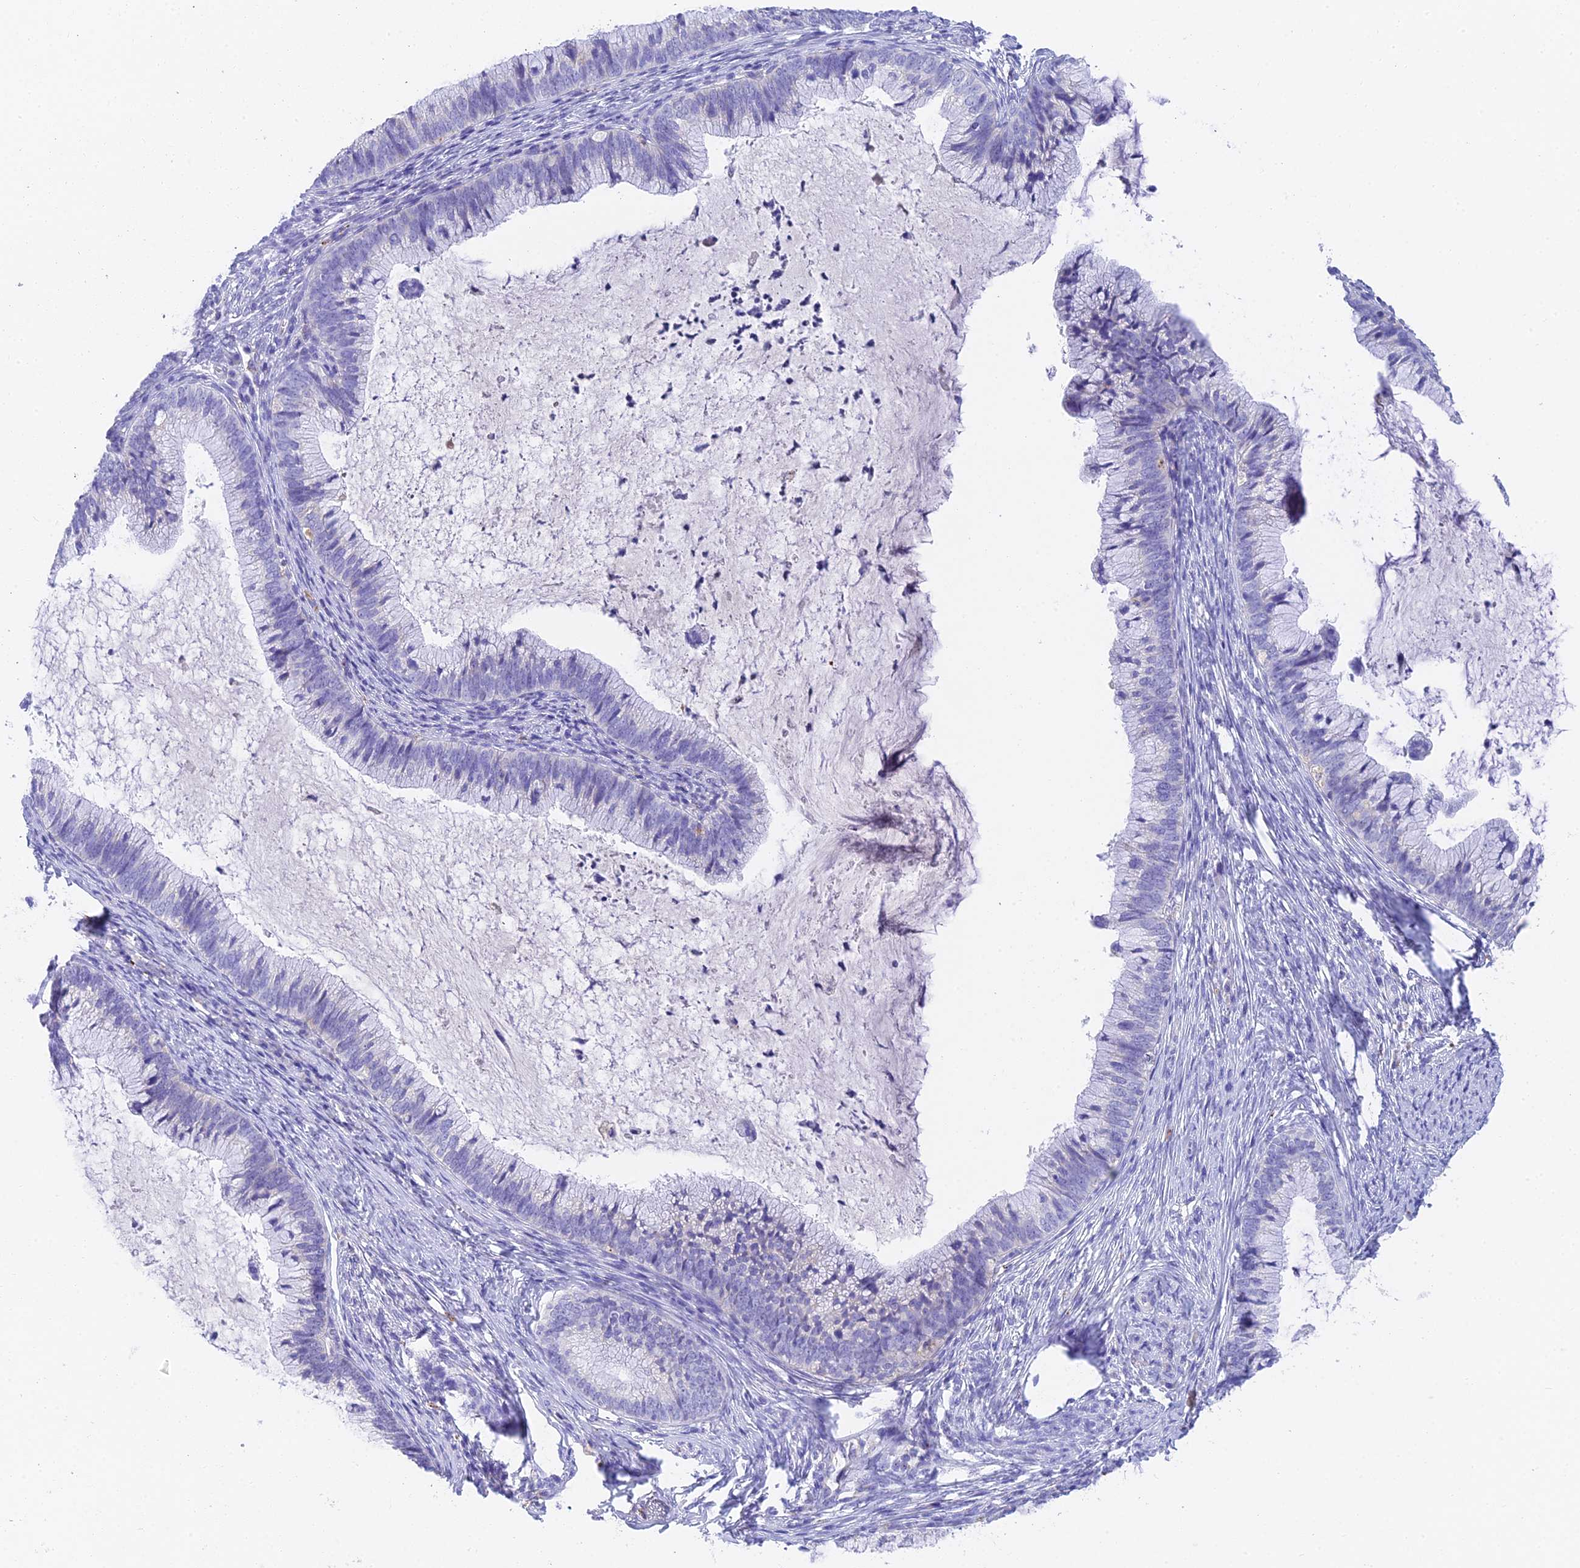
{"staining": {"intensity": "negative", "quantity": "none", "location": "none"}, "tissue": "cervical cancer", "cell_type": "Tumor cells", "image_type": "cancer", "snomed": [{"axis": "morphology", "description": "Adenocarcinoma, NOS"}, {"axis": "topography", "description": "Cervix"}], "caption": "Adenocarcinoma (cervical) stained for a protein using immunohistochemistry shows no expression tumor cells.", "gene": "ADAMTS13", "patient": {"sex": "female", "age": 36}}